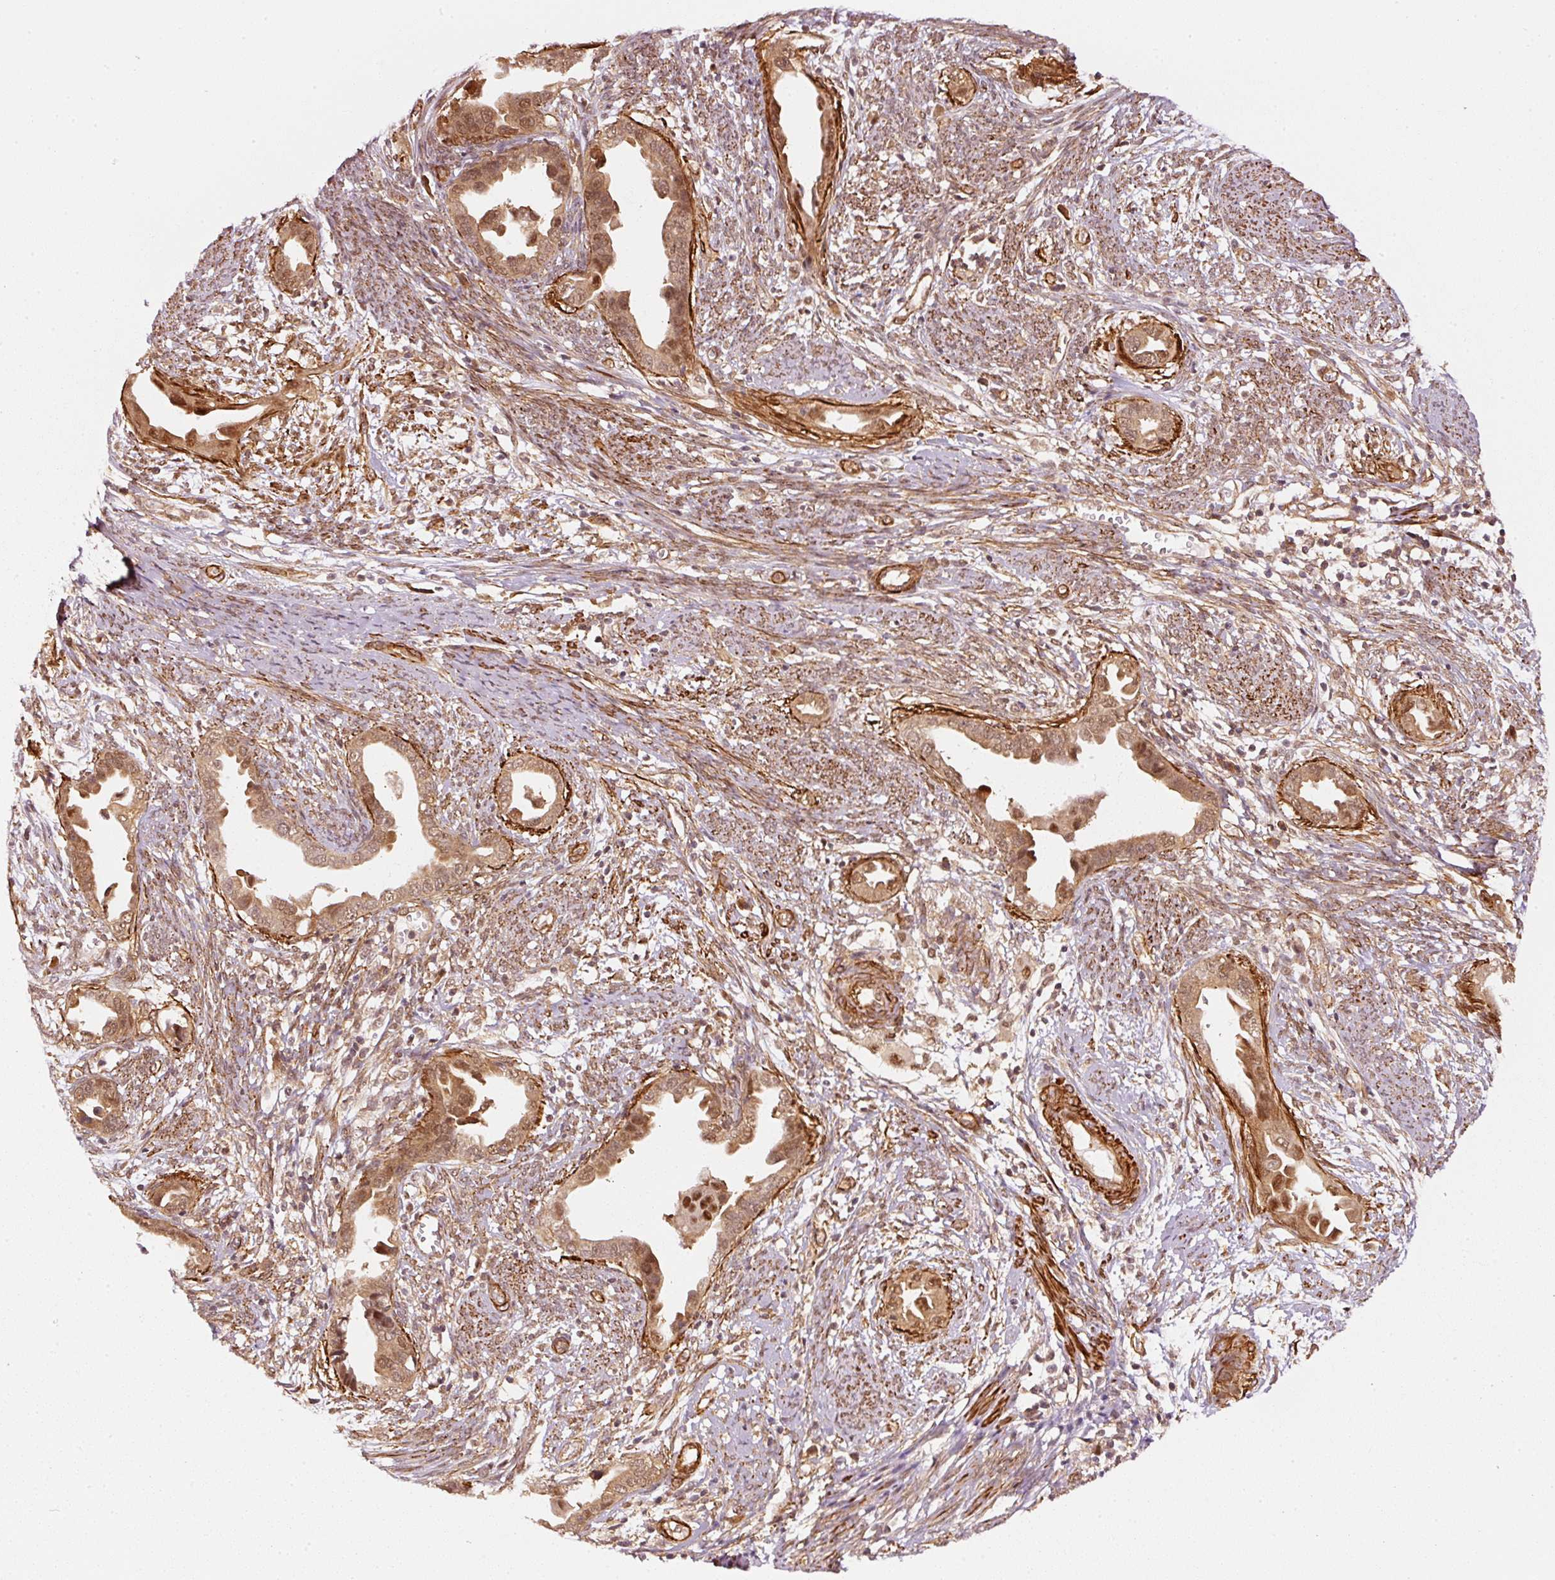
{"staining": {"intensity": "moderate", "quantity": ">75%", "location": "cytoplasmic/membranous,nuclear"}, "tissue": "endometrial cancer", "cell_type": "Tumor cells", "image_type": "cancer", "snomed": [{"axis": "morphology", "description": "Adenocarcinoma, NOS"}, {"axis": "topography", "description": "Endometrium"}], "caption": "Endometrial adenocarcinoma was stained to show a protein in brown. There is medium levels of moderate cytoplasmic/membranous and nuclear staining in approximately >75% of tumor cells. Using DAB (3,3'-diaminobenzidine) (brown) and hematoxylin (blue) stains, captured at high magnification using brightfield microscopy.", "gene": "PSMD1", "patient": {"sex": "female", "age": 57}}